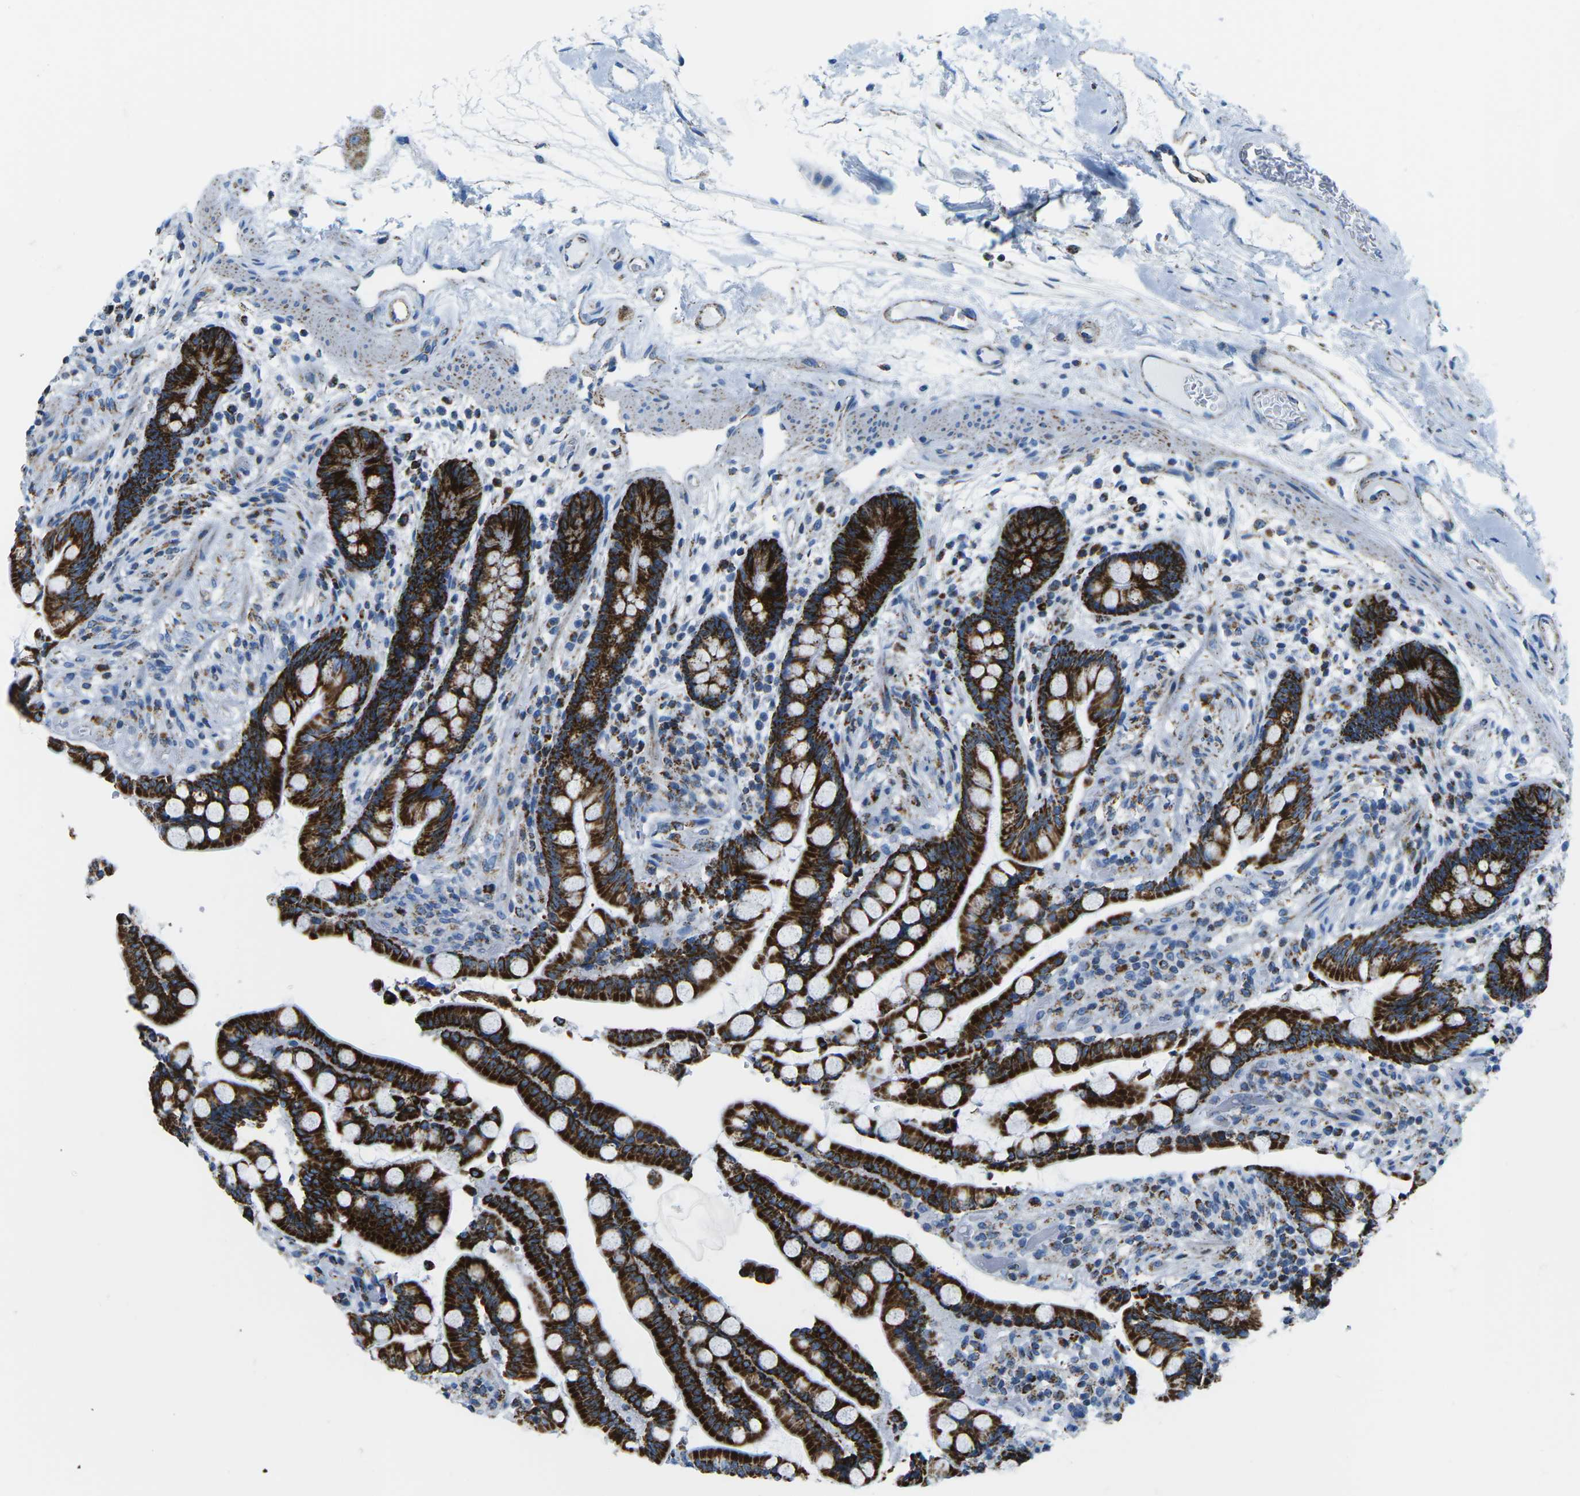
{"staining": {"intensity": "weak", "quantity": ">75%", "location": "cytoplasmic/membranous"}, "tissue": "colon", "cell_type": "Endothelial cells", "image_type": "normal", "snomed": [{"axis": "morphology", "description": "Normal tissue, NOS"}, {"axis": "topography", "description": "Colon"}], "caption": "Colon stained with immunohistochemistry exhibits weak cytoplasmic/membranous expression in approximately >75% of endothelial cells.", "gene": "COX6C", "patient": {"sex": "male", "age": 73}}